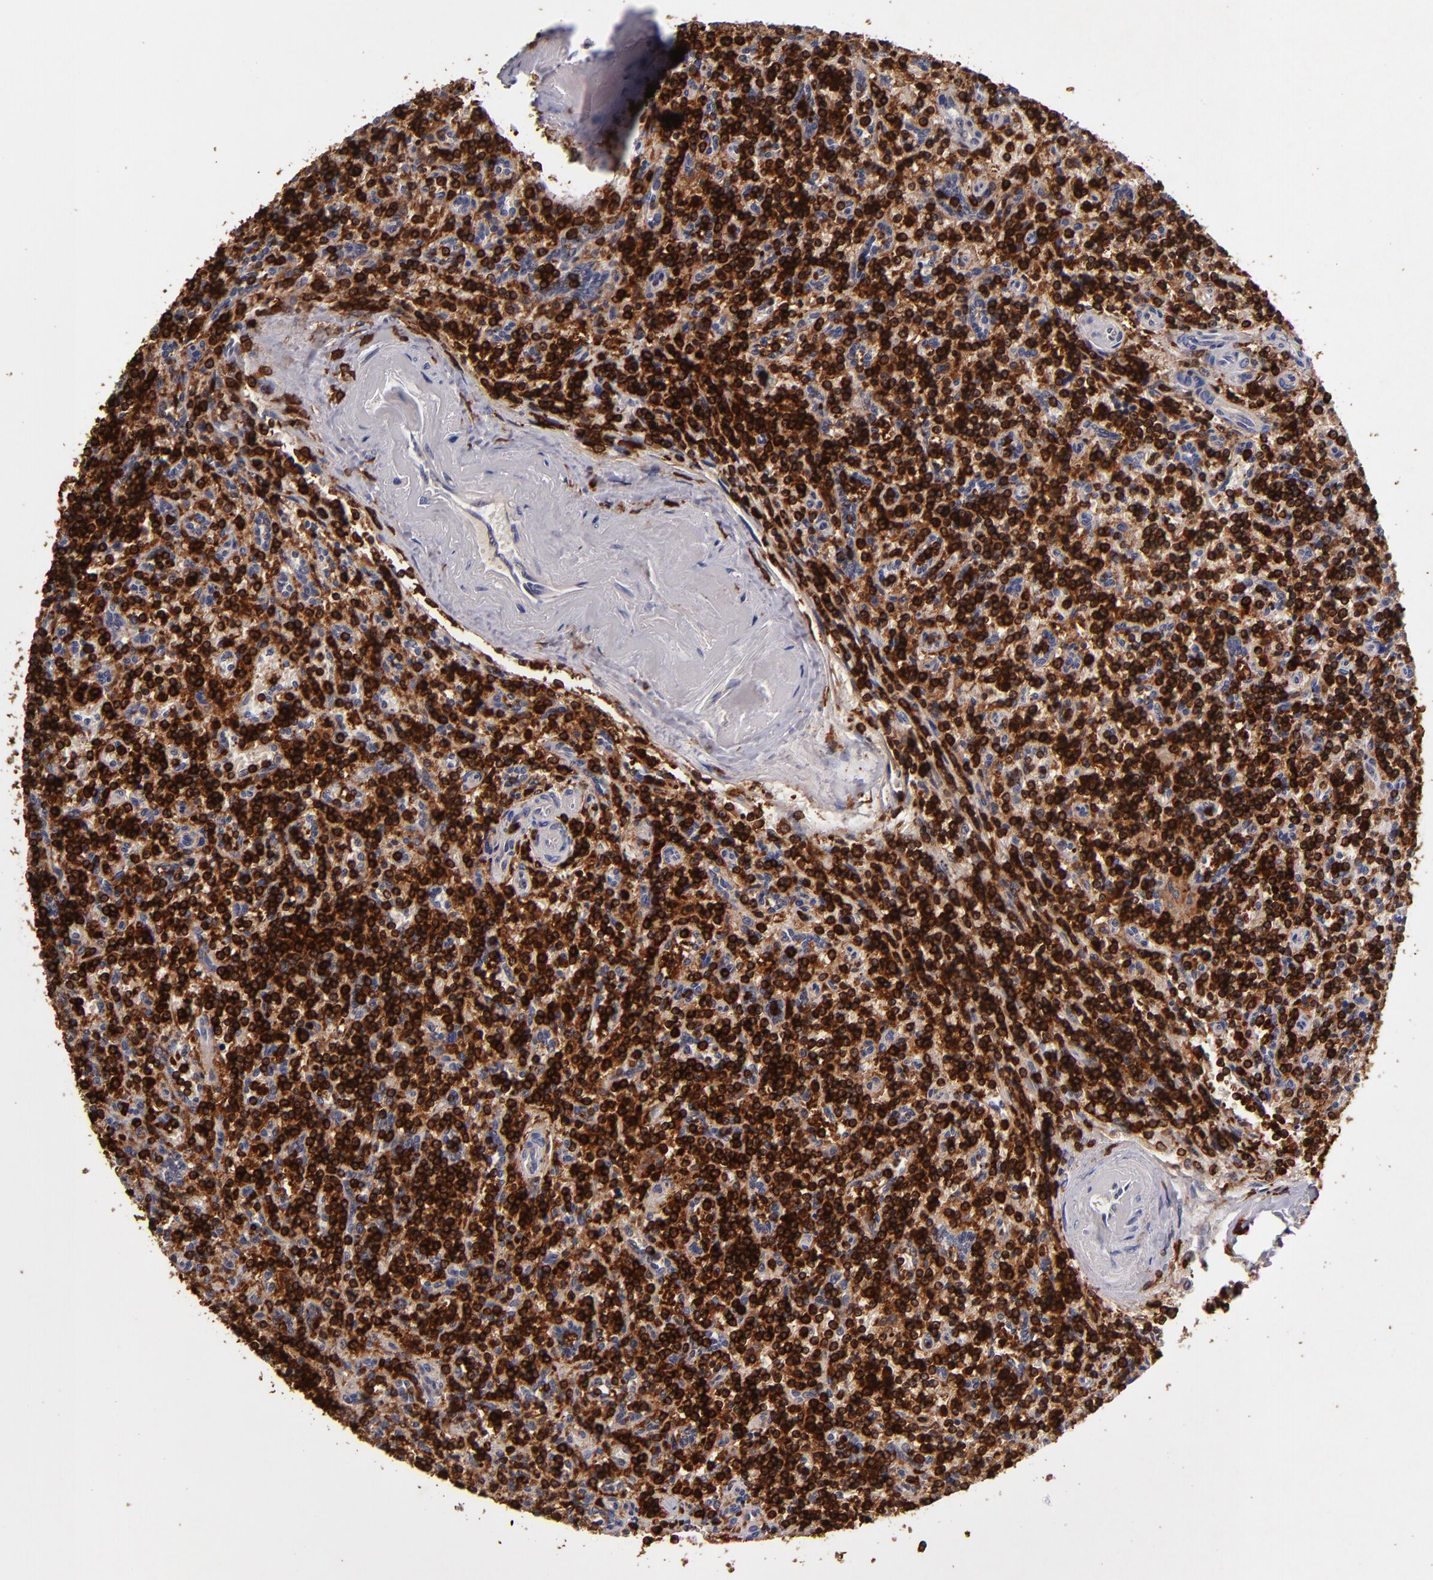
{"staining": {"intensity": "strong", "quantity": ">75%", "location": "cytoplasmic/membranous"}, "tissue": "lymphoma", "cell_type": "Tumor cells", "image_type": "cancer", "snomed": [{"axis": "morphology", "description": "Malignant lymphoma, non-Hodgkin's type, Low grade"}, {"axis": "topography", "description": "Spleen"}], "caption": "Low-grade malignant lymphoma, non-Hodgkin's type tissue reveals strong cytoplasmic/membranous staining in about >75% of tumor cells", "gene": "WAS", "patient": {"sex": "male", "age": 73}}